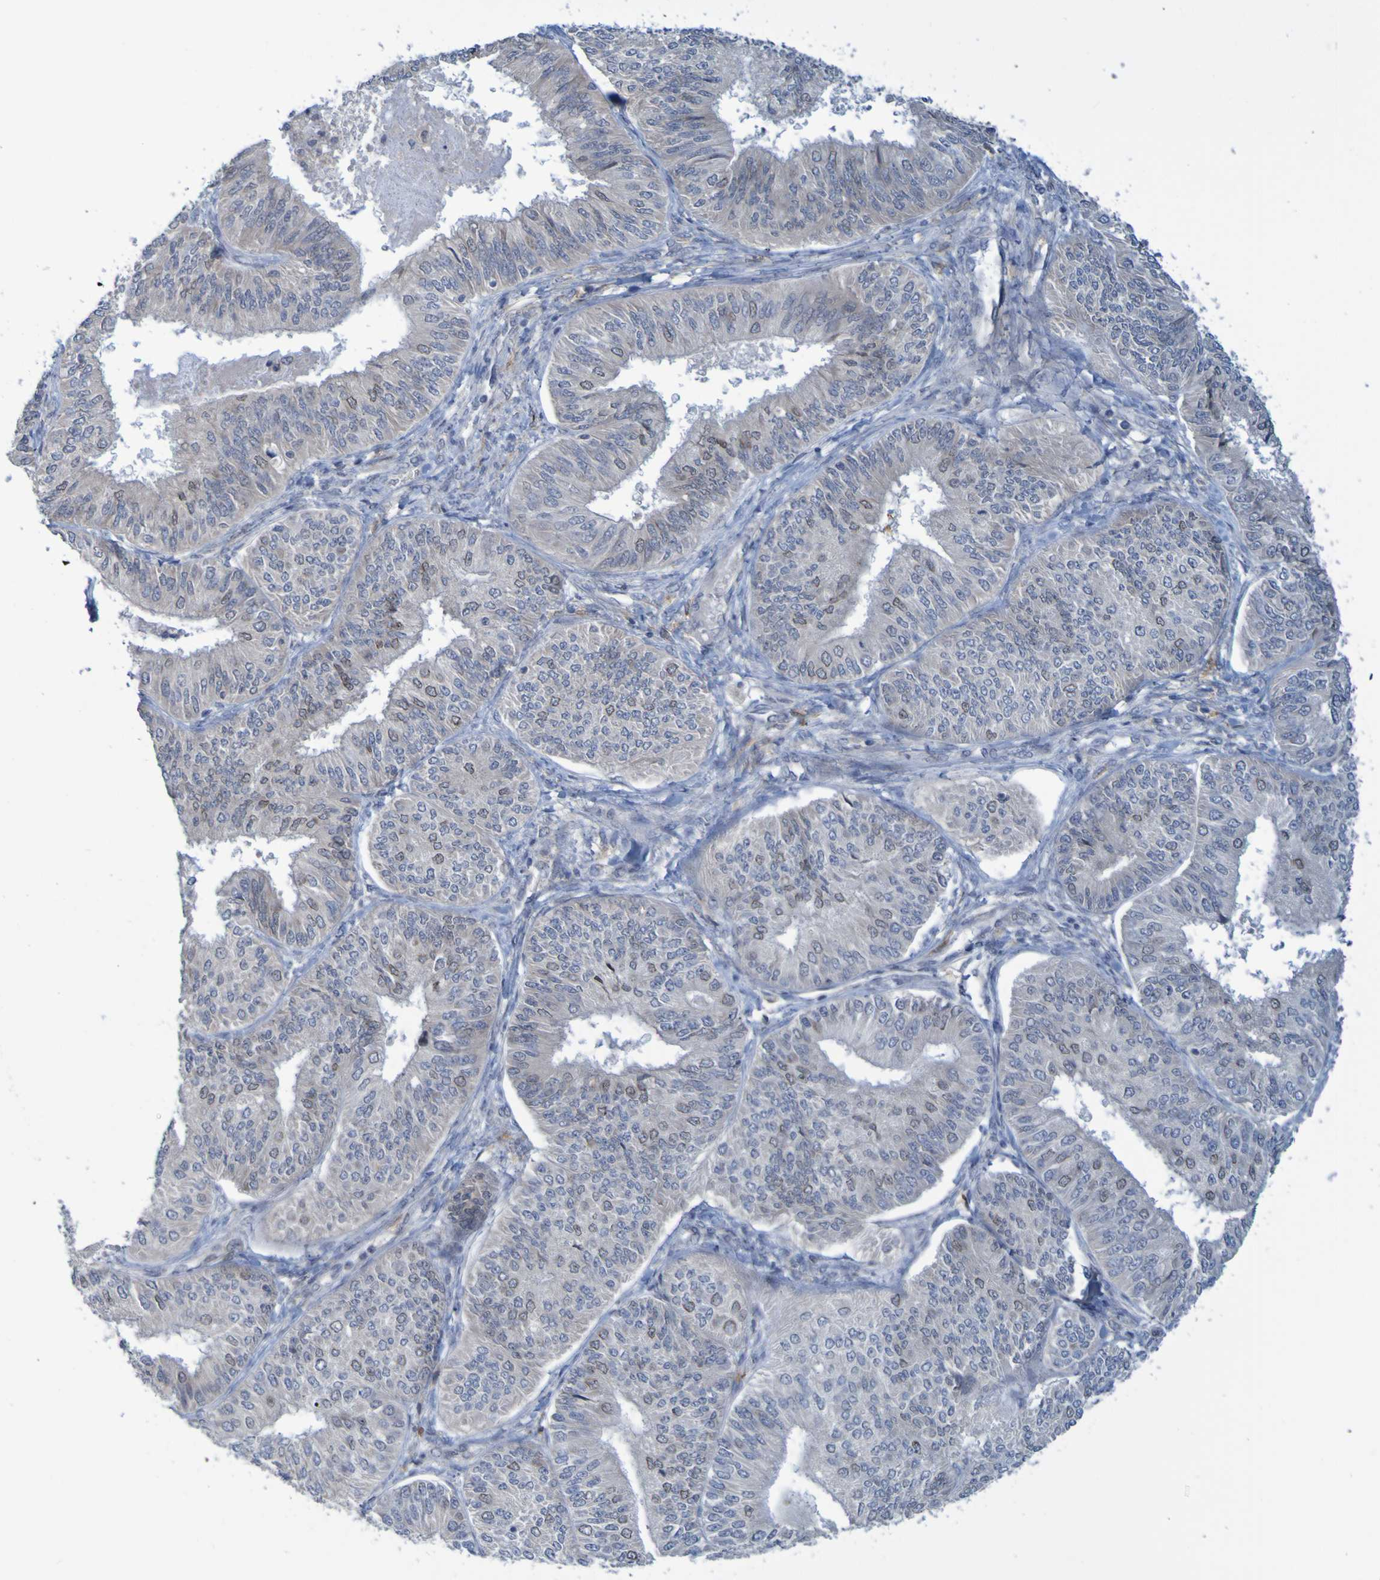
{"staining": {"intensity": "negative", "quantity": "none", "location": "none"}, "tissue": "endometrial cancer", "cell_type": "Tumor cells", "image_type": "cancer", "snomed": [{"axis": "morphology", "description": "Adenocarcinoma, NOS"}, {"axis": "topography", "description": "Endometrium"}], "caption": "Immunohistochemistry (IHC) histopathology image of neoplastic tissue: human endometrial adenocarcinoma stained with DAB exhibits no significant protein staining in tumor cells. (Brightfield microscopy of DAB (3,3'-diaminobenzidine) IHC at high magnification).", "gene": "LILRB5", "patient": {"sex": "female", "age": 58}}